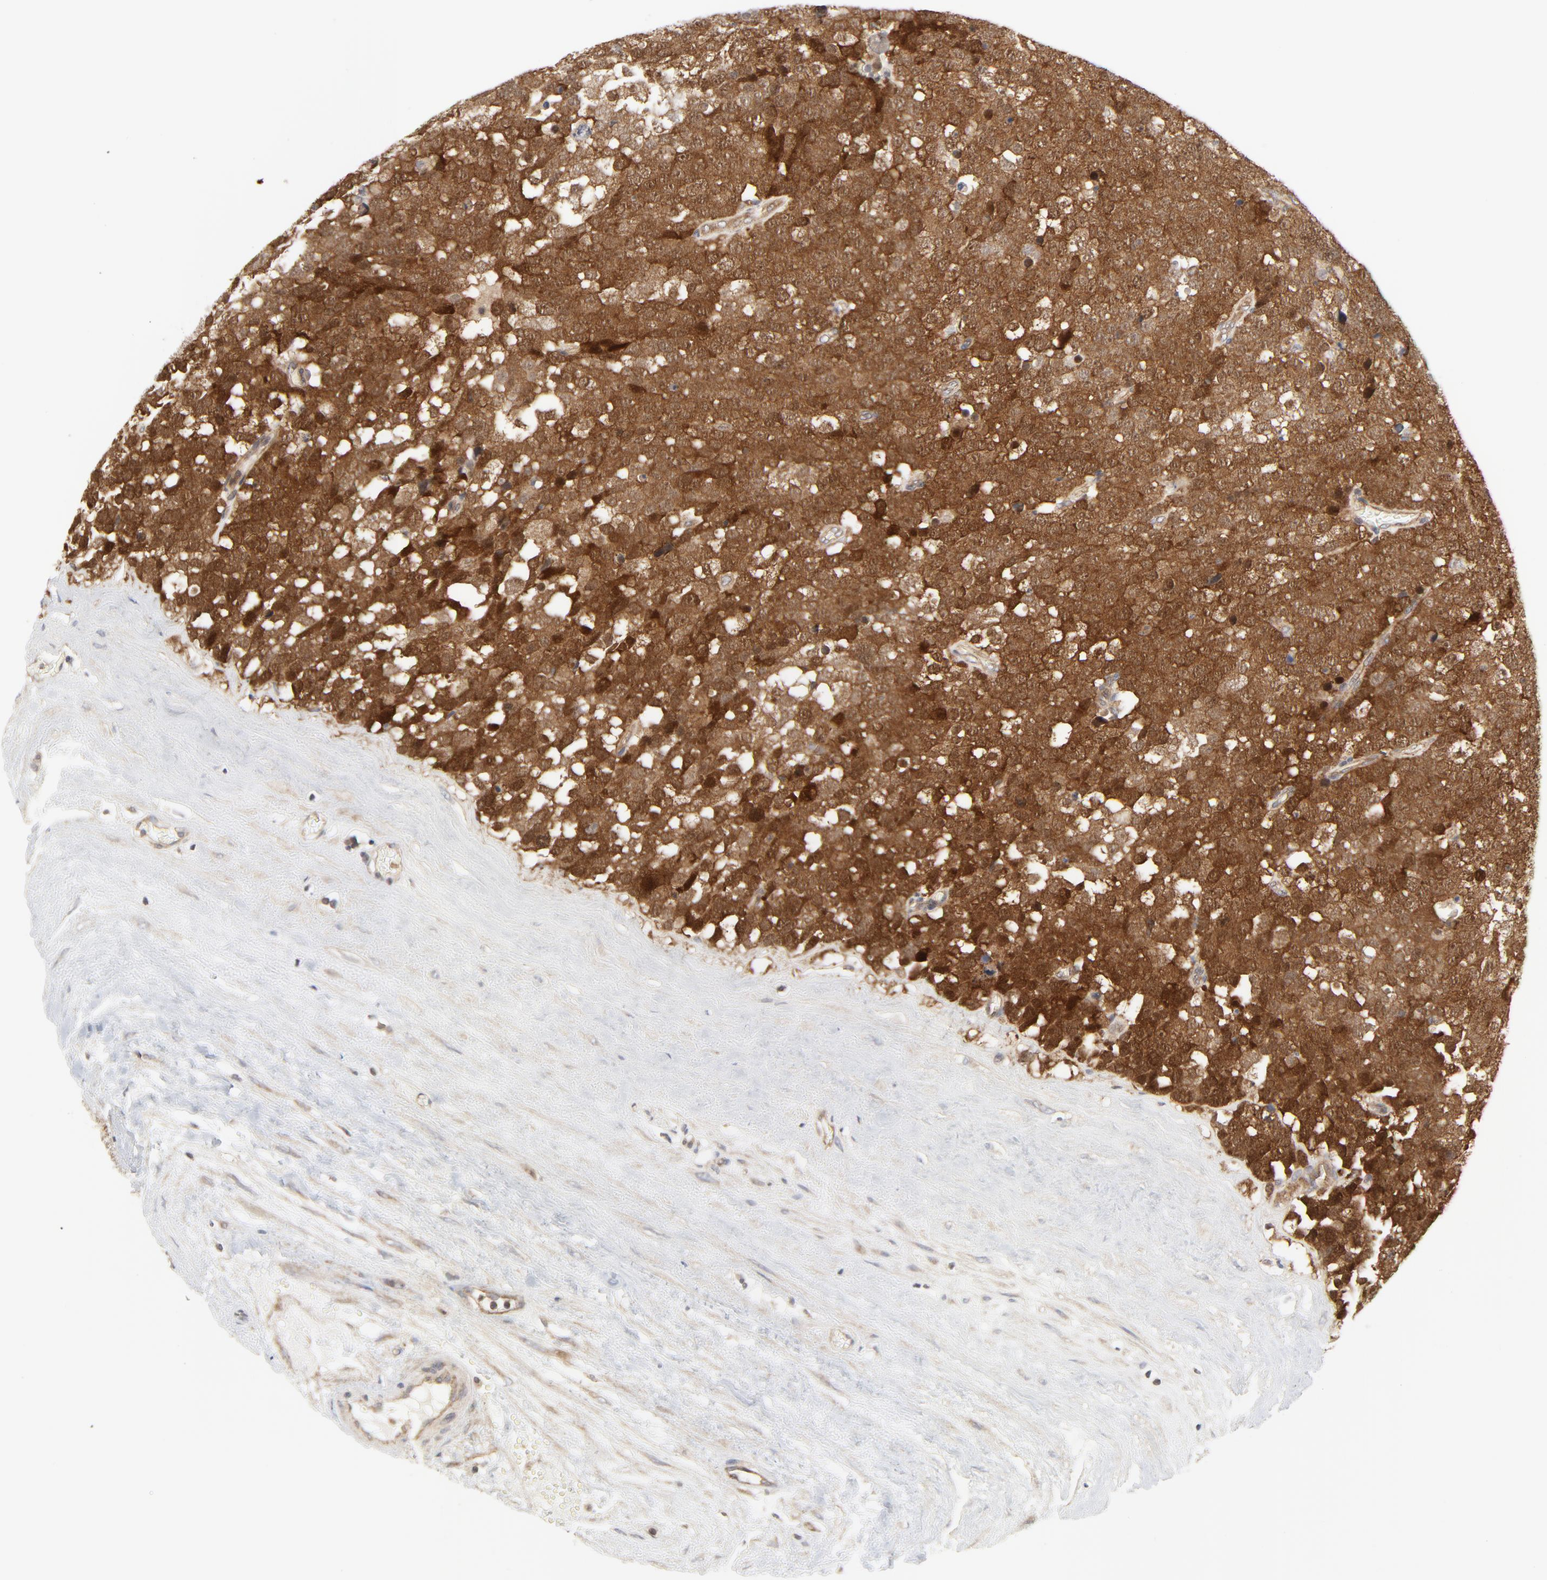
{"staining": {"intensity": "strong", "quantity": ">75%", "location": "cytoplasmic/membranous"}, "tissue": "testis cancer", "cell_type": "Tumor cells", "image_type": "cancer", "snomed": [{"axis": "morphology", "description": "Seminoma, NOS"}, {"axis": "topography", "description": "Testis"}], "caption": "Protein expression analysis of human seminoma (testis) reveals strong cytoplasmic/membranous expression in about >75% of tumor cells. (brown staining indicates protein expression, while blue staining denotes nuclei).", "gene": "MAP2K7", "patient": {"sex": "male", "age": 71}}